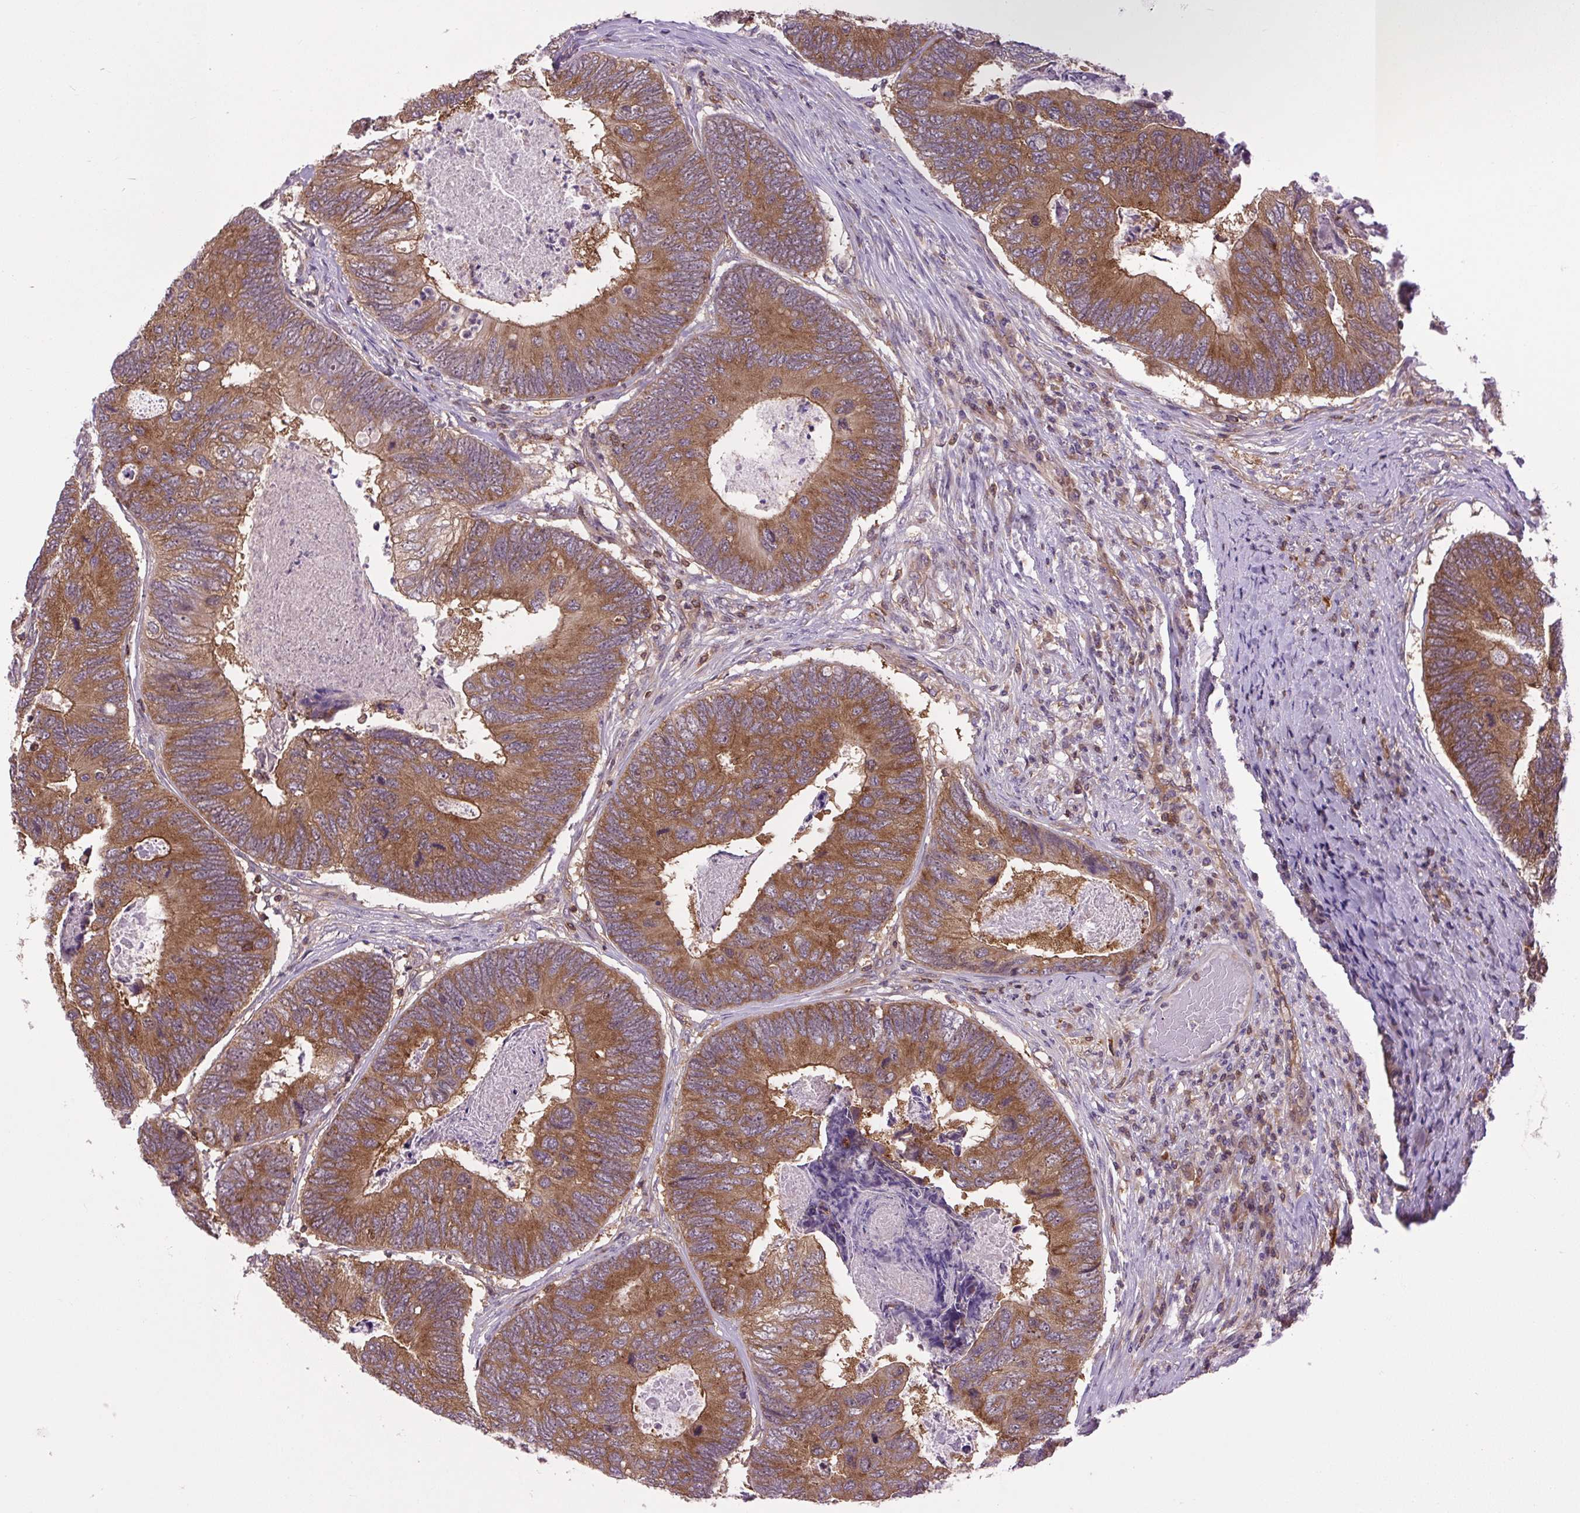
{"staining": {"intensity": "strong", "quantity": ">75%", "location": "cytoplasmic/membranous"}, "tissue": "colorectal cancer", "cell_type": "Tumor cells", "image_type": "cancer", "snomed": [{"axis": "morphology", "description": "Adenocarcinoma, NOS"}, {"axis": "topography", "description": "Colon"}], "caption": "Colorectal cancer stained for a protein exhibits strong cytoplasmic/membranous positivity in tumor cells.", "gene": "PLCG1", "patient": {"sex": "female", "age": 67}}